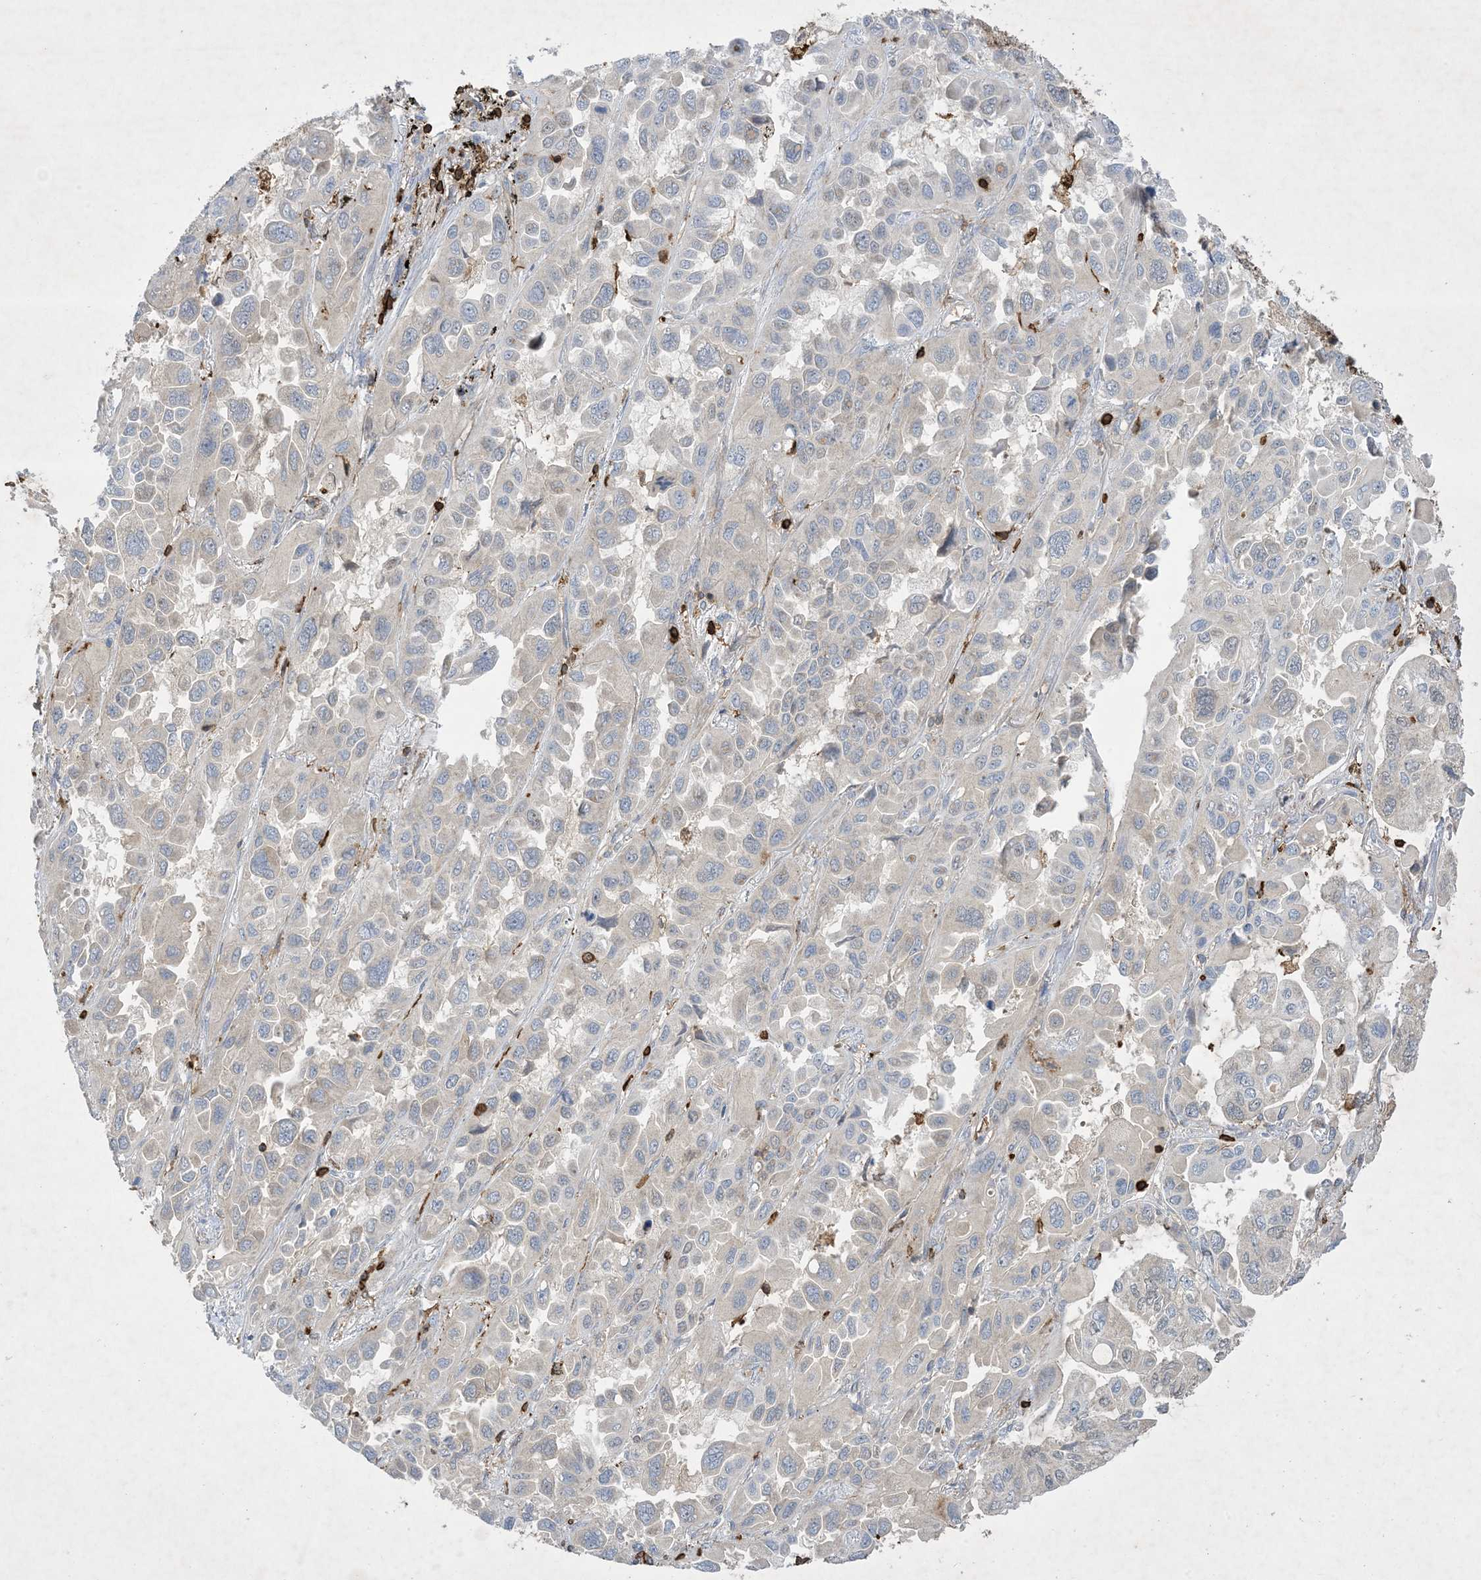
{"staining": {"intensity": "negative", "quantity": "none", "location": "none"}, "tissue": "lung cancer", "cell_type": "Tumor cells", "image_type": "cancer", "snomed": [{"axis": "morphology", "description": "Adenocarcinoma, NOS"}, {"axis": "topography", "description": "Lung"}], "caption": "IHC image of lung cancer (adenocarcinoma) stained for a protein (brown), which reveals no expression in tumor cells. The staining was performed using DAB (3,3'-diaminobenzidine) to visualize the protein expression in brown, while the nuclei were stained in blue with hematoxylin (Magnification: 20x).", "gene": "AK9", "patient": {"sex": "male", "age": 64}}